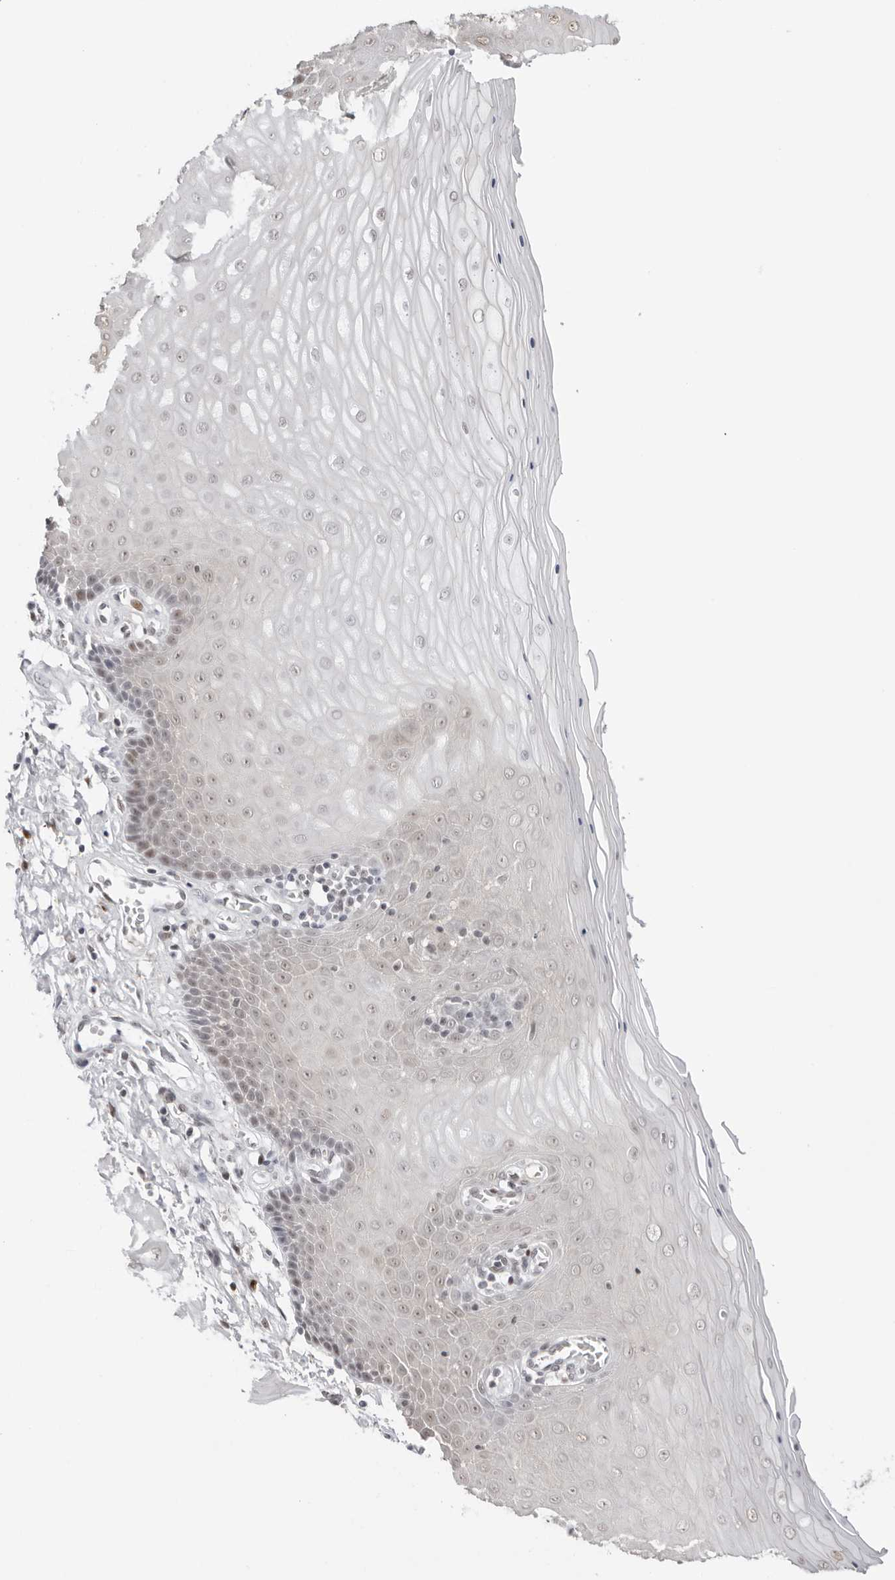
{"staining": {"intensity": "weak", "quantity": "25%-75%", "location": "nuclear"}, "tissue": "cervix", "cell_type": "Glandular cells", "image_type": "normal", "snomed": [{"axis": "morphology", "description": "Normal tissue, NOS"}, {"axis": "topography", "description": "Cervix"}], "caption": "Protein analysis of unremarkable cervix displays weak nuclear positivity in approximately 25%-75% of glandular cells. (DAB IHC with brightfield microscopy, high magnification).", "gene": "RNF146", "patient": {"sex": "female", "age": 55}}